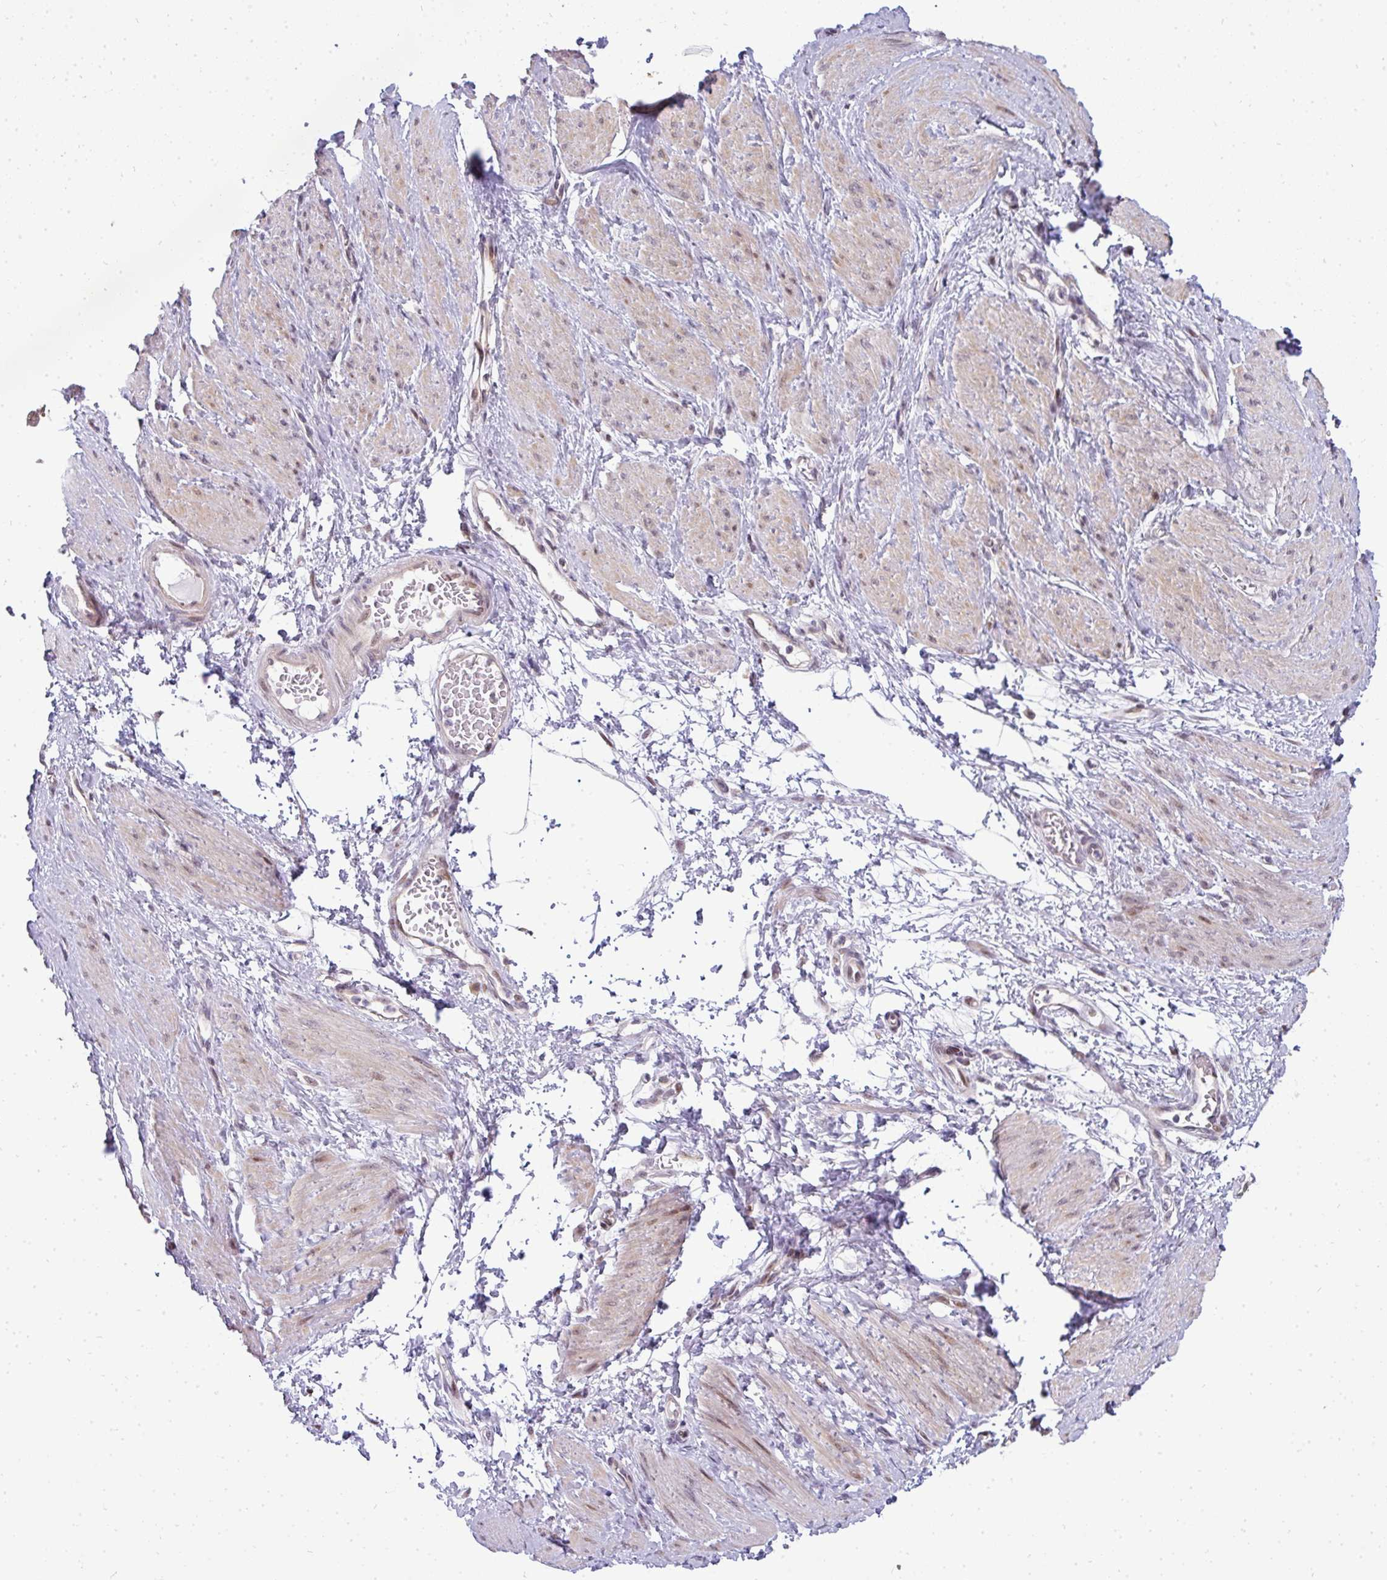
{"staining": {"intensity": "moderate", "quantity": "25%-75%", "location": "cytoplasmic/membranous,nuclear"}, "tissue": "smooth muscle", "cell_type": "Smooth muscle cells", "image_type": "normal", "snomed": [{"axis": "morphology", "description": "Normal tissue, NOS"}, {"axis": "topography", "description": "Smooth muscle"}, {"axis": "topography", "description": "Uterus"}], "caption": "A photomicrograph of human smooth muscle stained for a protein shows moderate cytoplasmic/membranous,nuclear brown staining in smooth muscle cells.", "gene": "MAZ", "patient": {"sex": "female", "age": 39}}